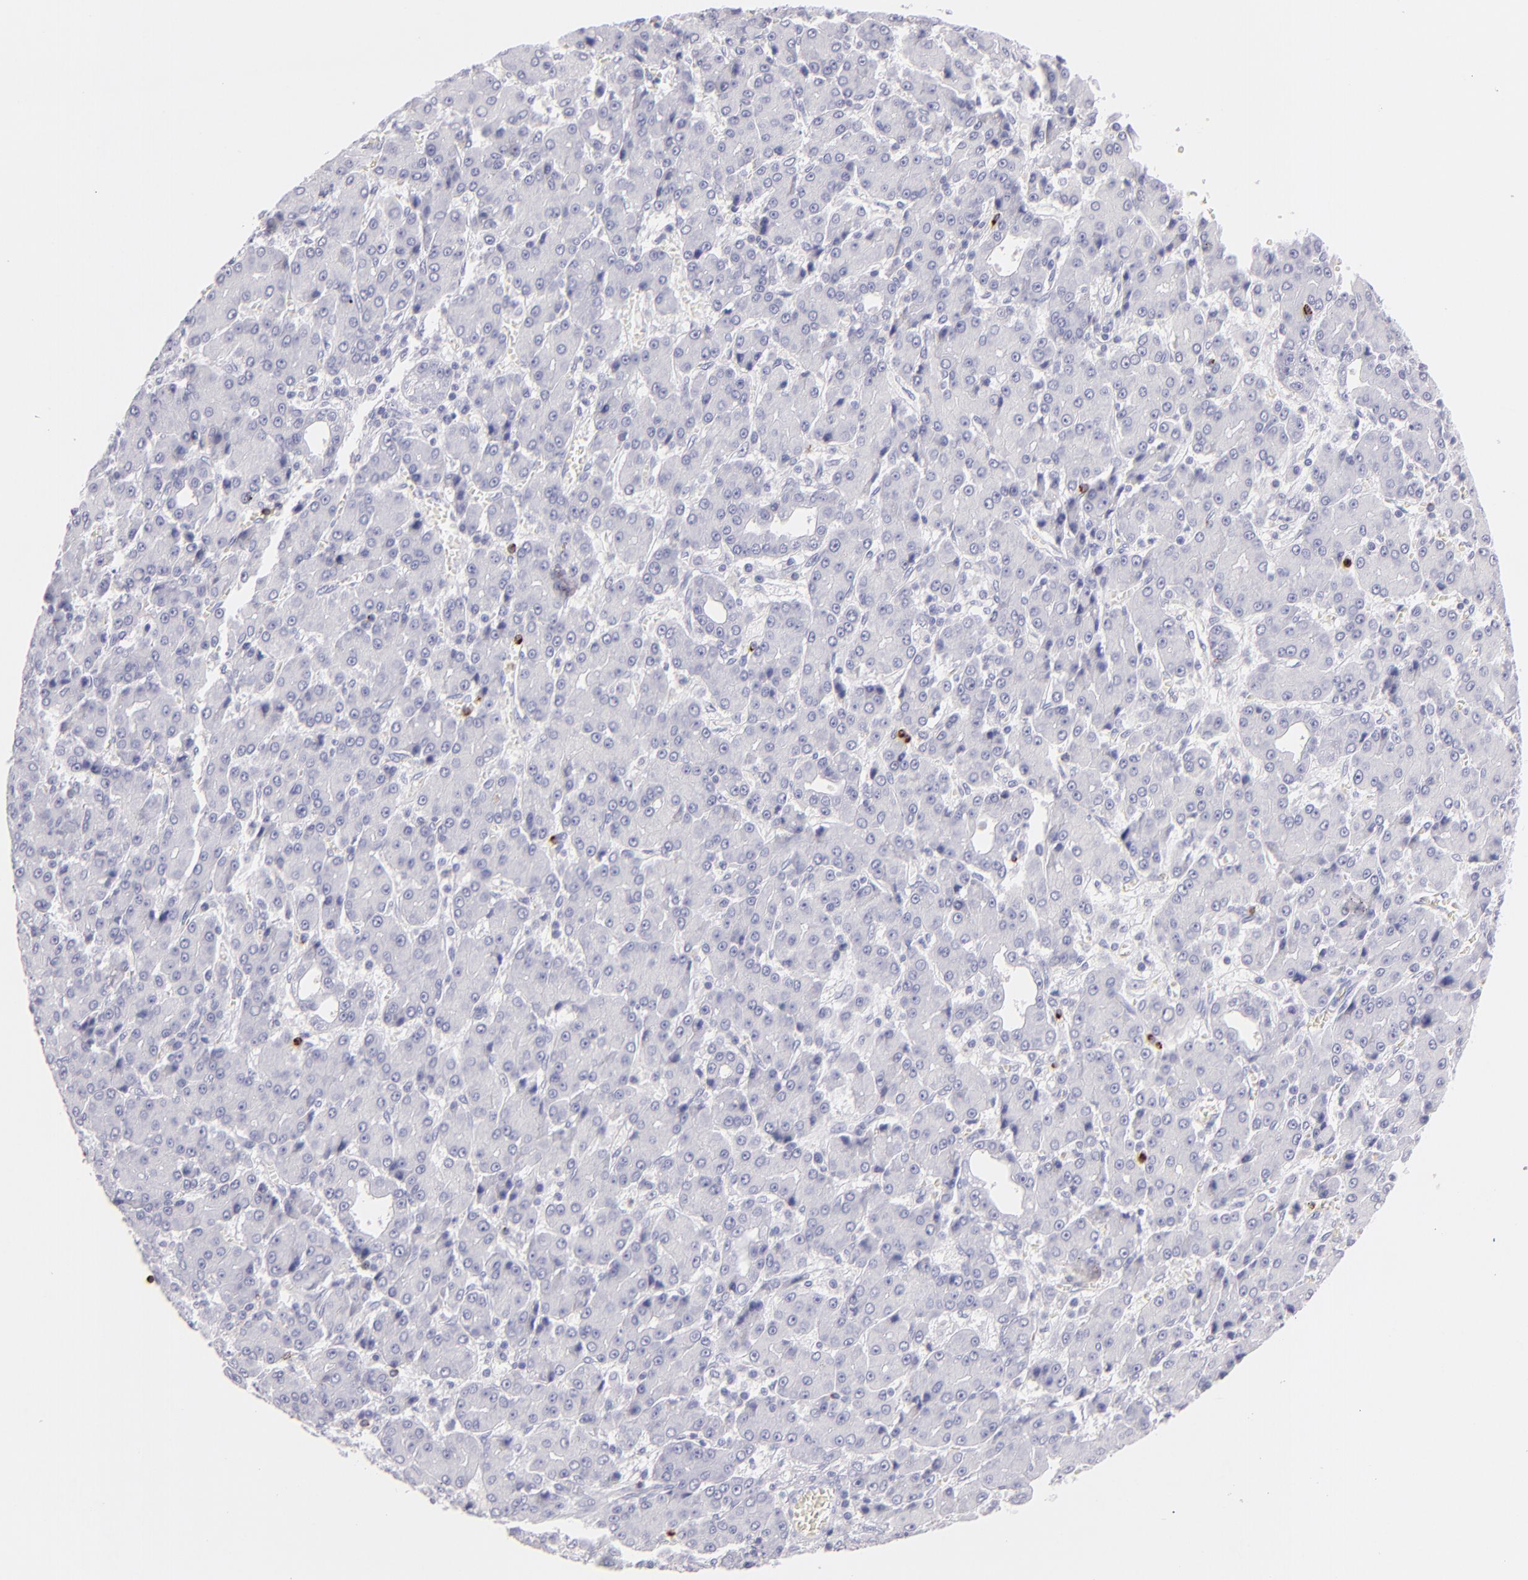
{"staining": {"intensity": "negative", "quantity": "none", "location": "none"}, "tissue": "liver cancer", "cell_type": "Tumor cells", "image_type": "cancer", "snomed": [{"axis": "morphology", "description": "Carcinoma, Hepatocellular, NOS"}, {"axis": "topography", "description": "Liver"}], "caption": "Liver cancer (hepatocellular carcinoma) was stained to show a protein in brown. There is no significant positivity in tumor cells. The staining was performed using DAB to visualize the protein expression in brown, while the nuclei were stained in blue with hematoxylin (Magnification: 20x).", "gene": "PRF1", "patient": {"sex": "male", "age": 69}}